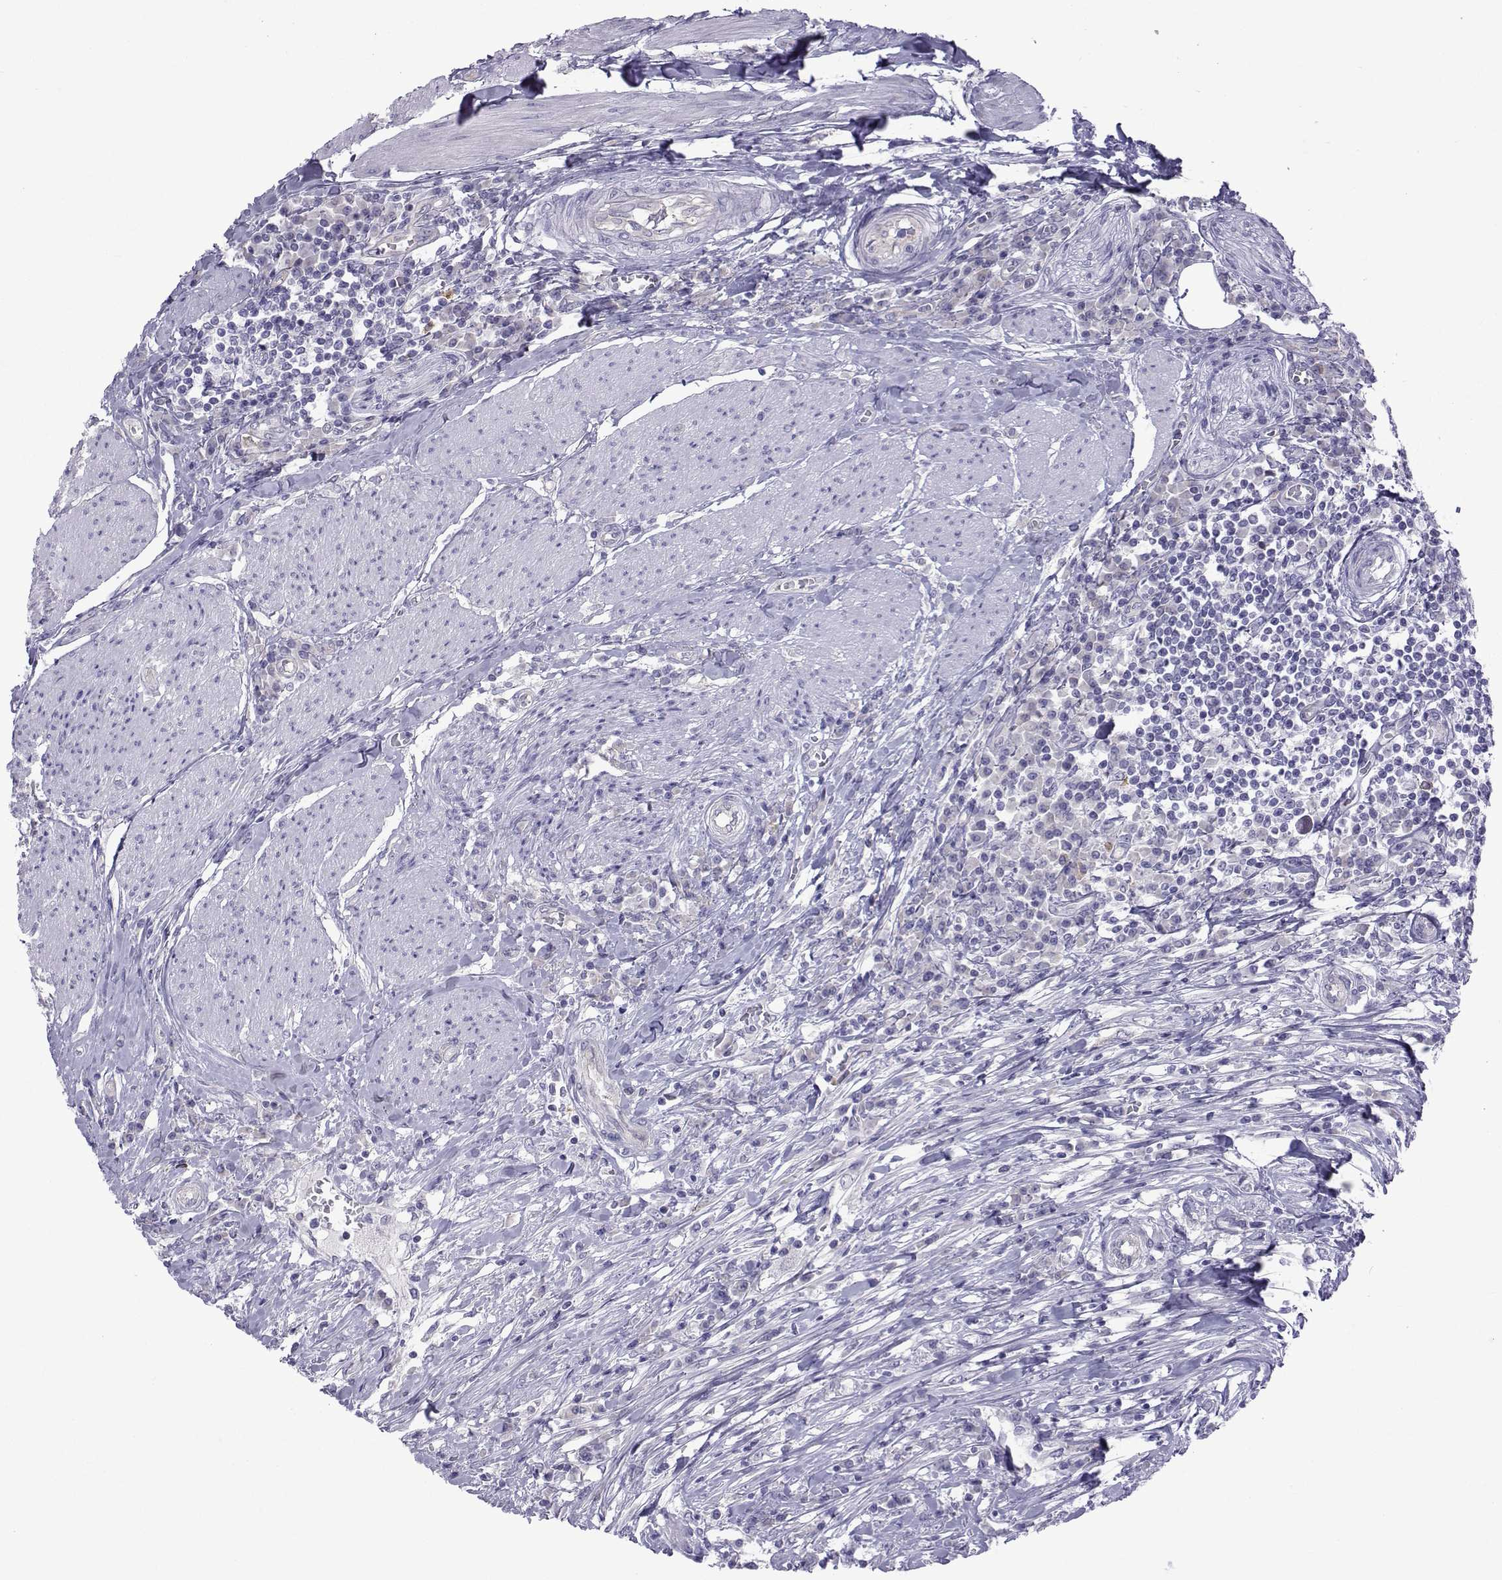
{"staining": {"intensity": "negative", "quantity": "none", "location": "none"}, "tissue": "urothelial cancer", "cell_type": "Tumor cells", "image_type": "cancer", "snomed": [{"axis": "morphology", "description": "Urothelial carcinoma, NOS"}, {"axis": "morphology", "description": "Urothelial carcinoma, High grade"}, {"axis": "topography", "description": "Urinary bladder"}], "caption": "This micrograph is of urothelial cancer stained with IHC to label a protein in brown with the nuclei are counter-stained blue. There is no staining in tumor cells.", "gene": "COL22A1", "patient": {"sex": "male", "age": 63}}